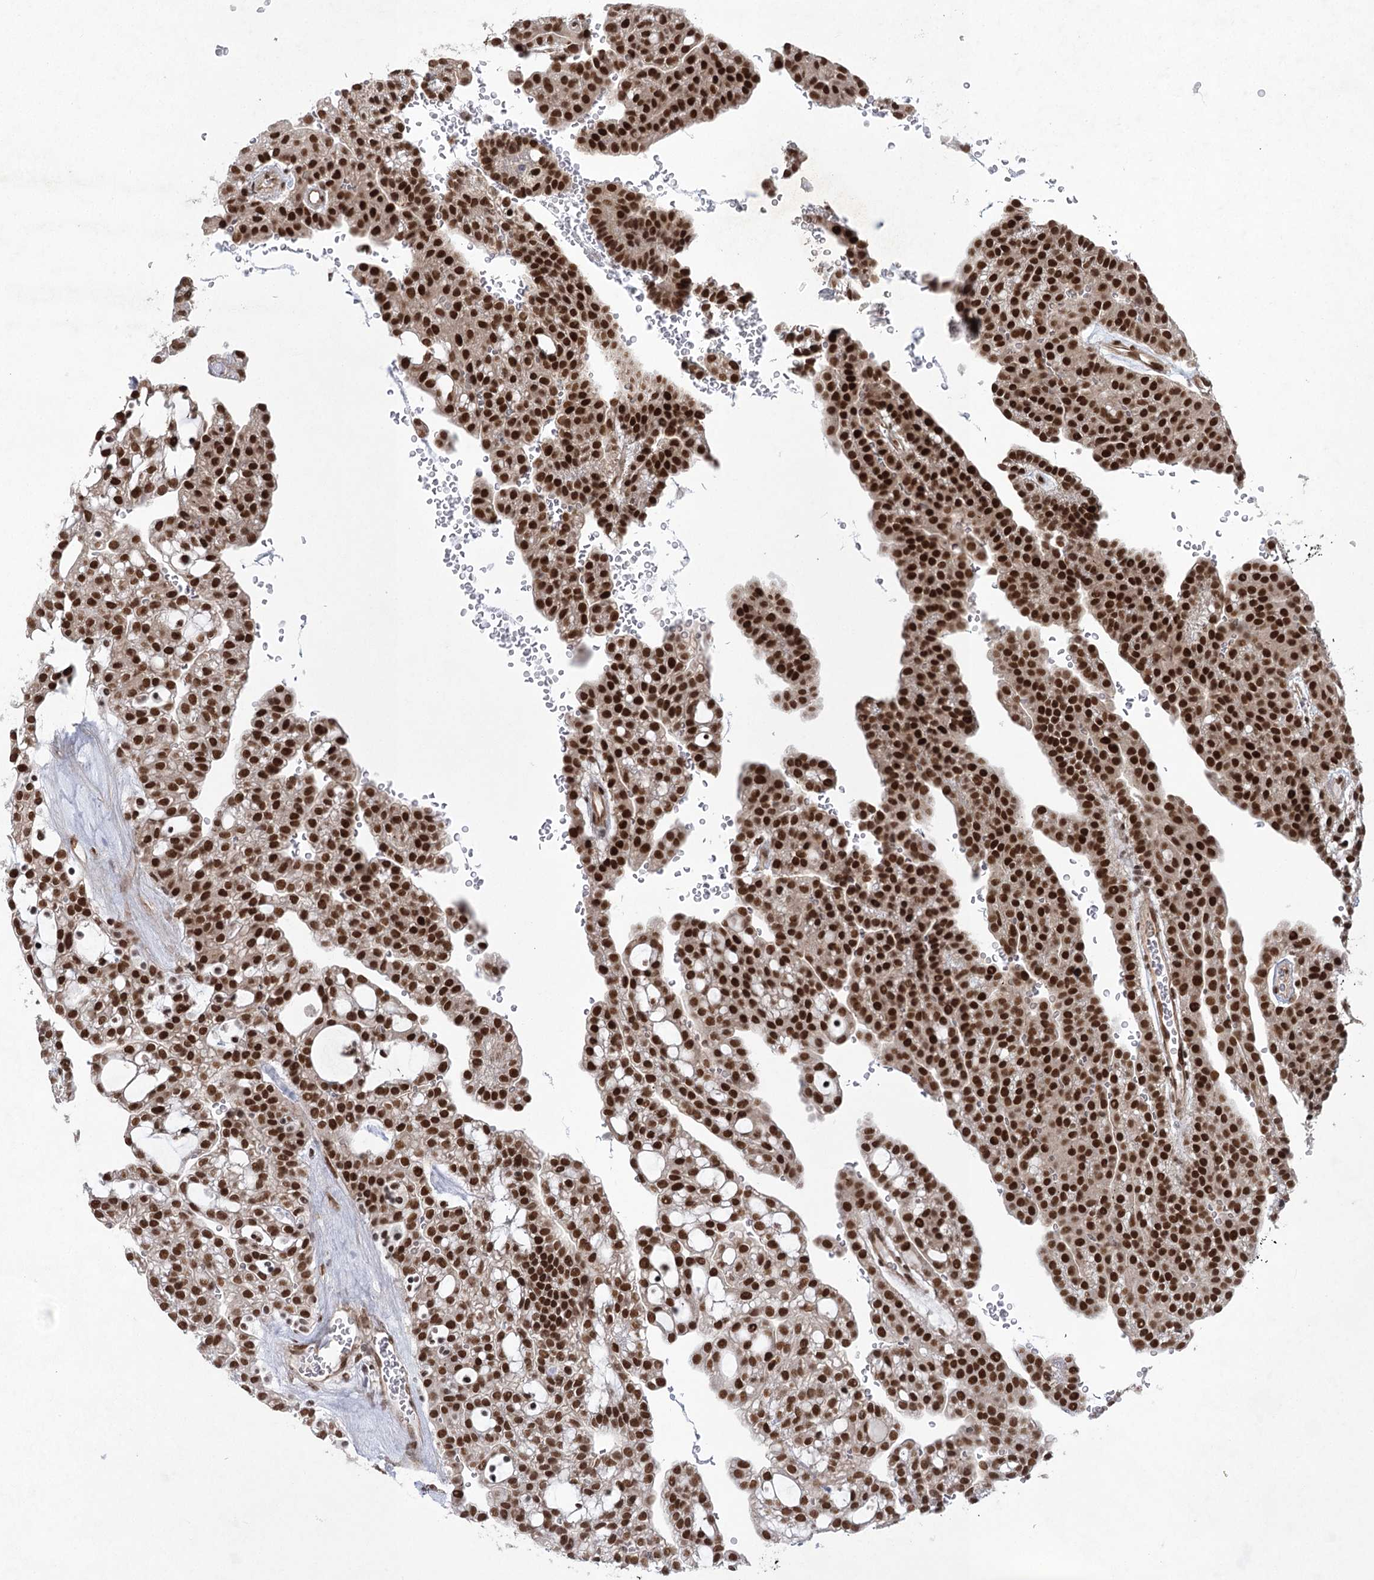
{"staining": {"intensity": "strong", "quantity": ">75%", "location": "nuclear"}, "tissue": "renal cancer", "cell_type": "Tumor cells", "image_type": "cancer", "snomed": [{"axis": "morphology", "description": "Adenocarcinoma, NOS"}, {"axis": "topography", "description": "Kidney"}], "caption": "Immunohistochemical staining of renal cancer displays high levels of strong nuclear protein staining in approximately >75% of tumor cells.", "gene": "ZCCHC8", "patient": {"sex": "male", "age": 63}}